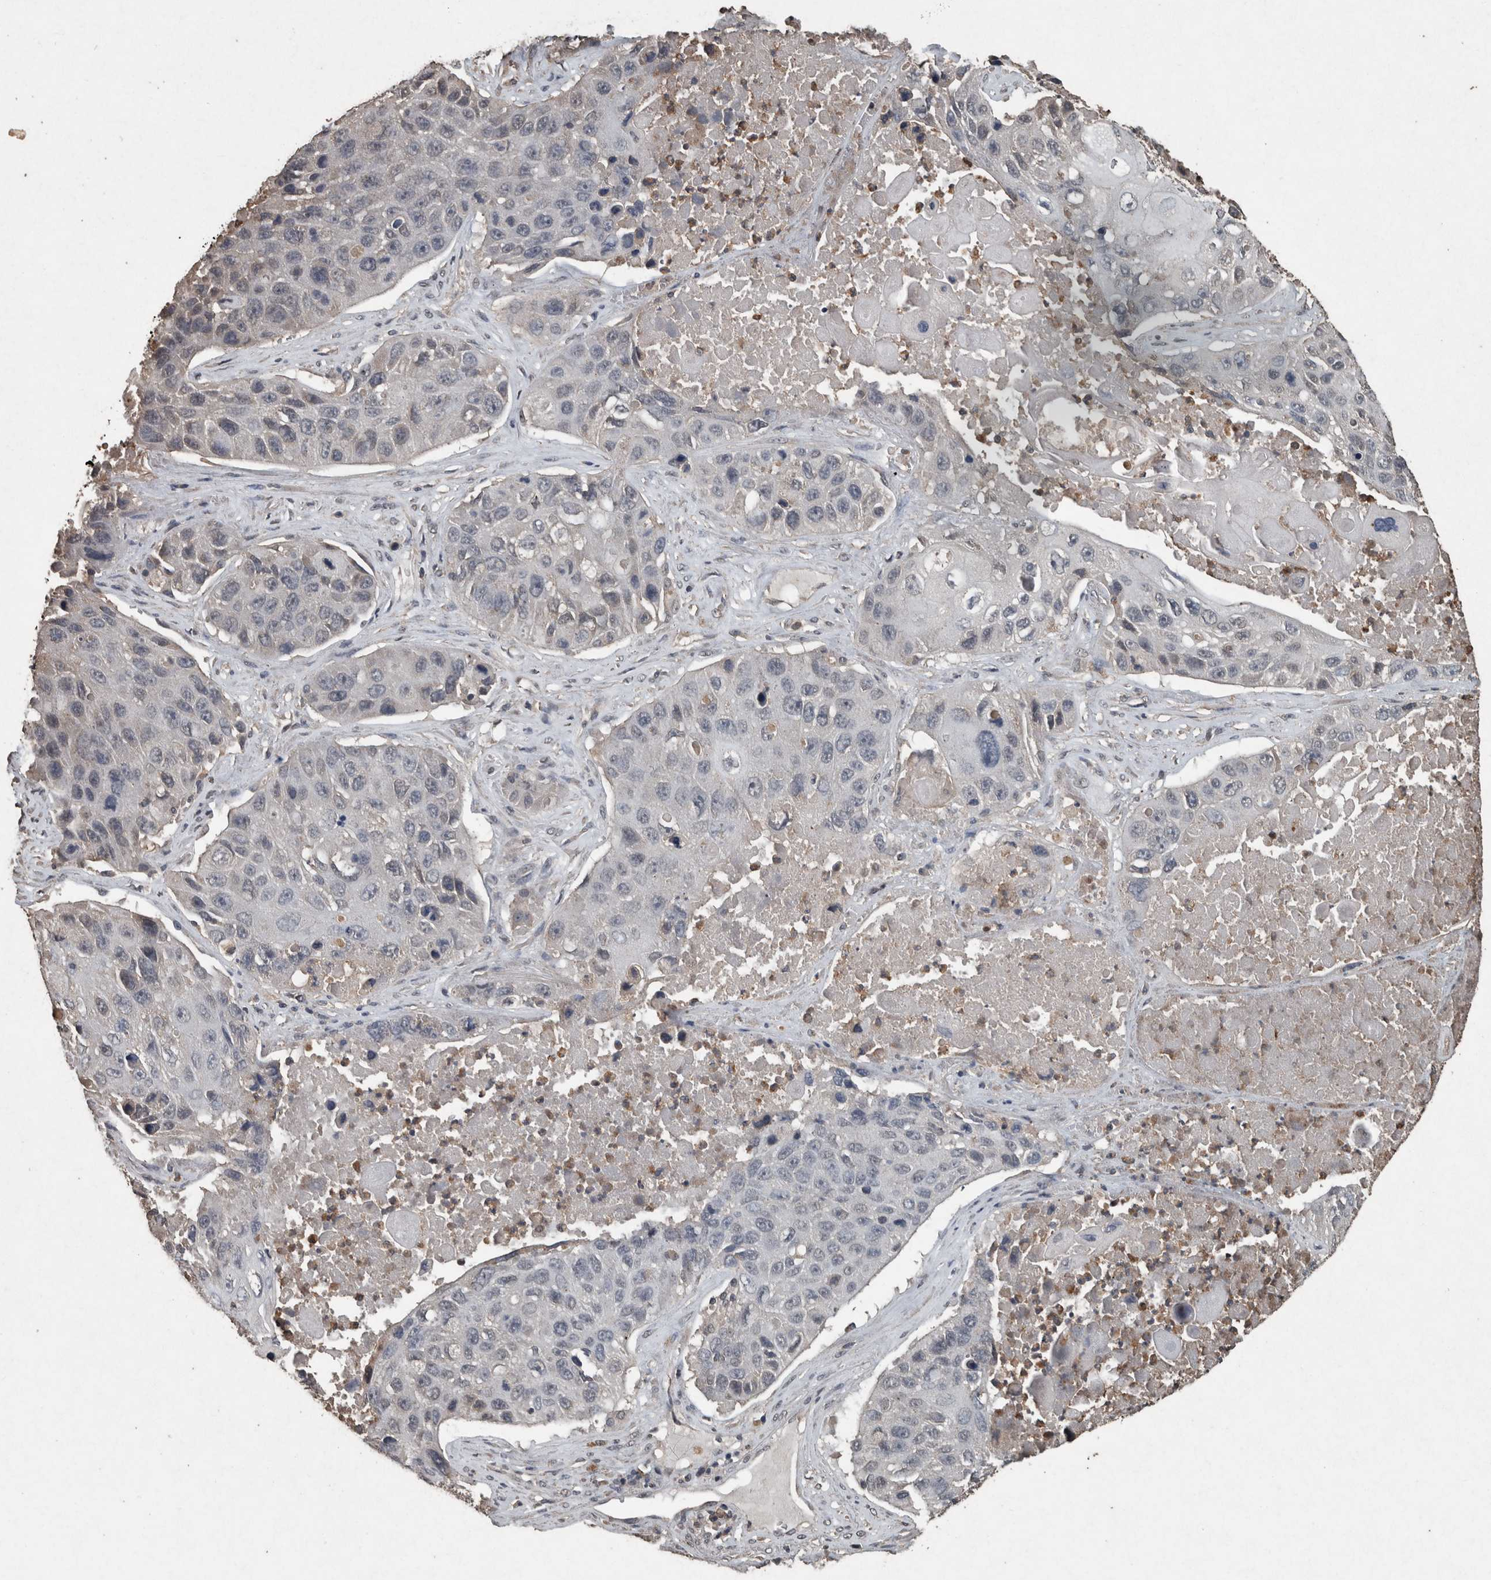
{"staining": {"intensity": "negative", "quantity": "none", "location": "none"}, "tissue": "lung cancer", "cell_type": "Tumor cells", "image_type": "cancer", "snomed": [{"axis": "morphology", "description": "Squamous cell carcinoma, NOS"}, {"axis": "topography", "description": "Lung"}], "caption": "Human lung cancer (squamous cell carcinoma) stained for a protein using immunohistochemistry shows no positivity in tumor cells.", "gene": "FGFRL1", "patient": {"sex": "male", "age": 61}}